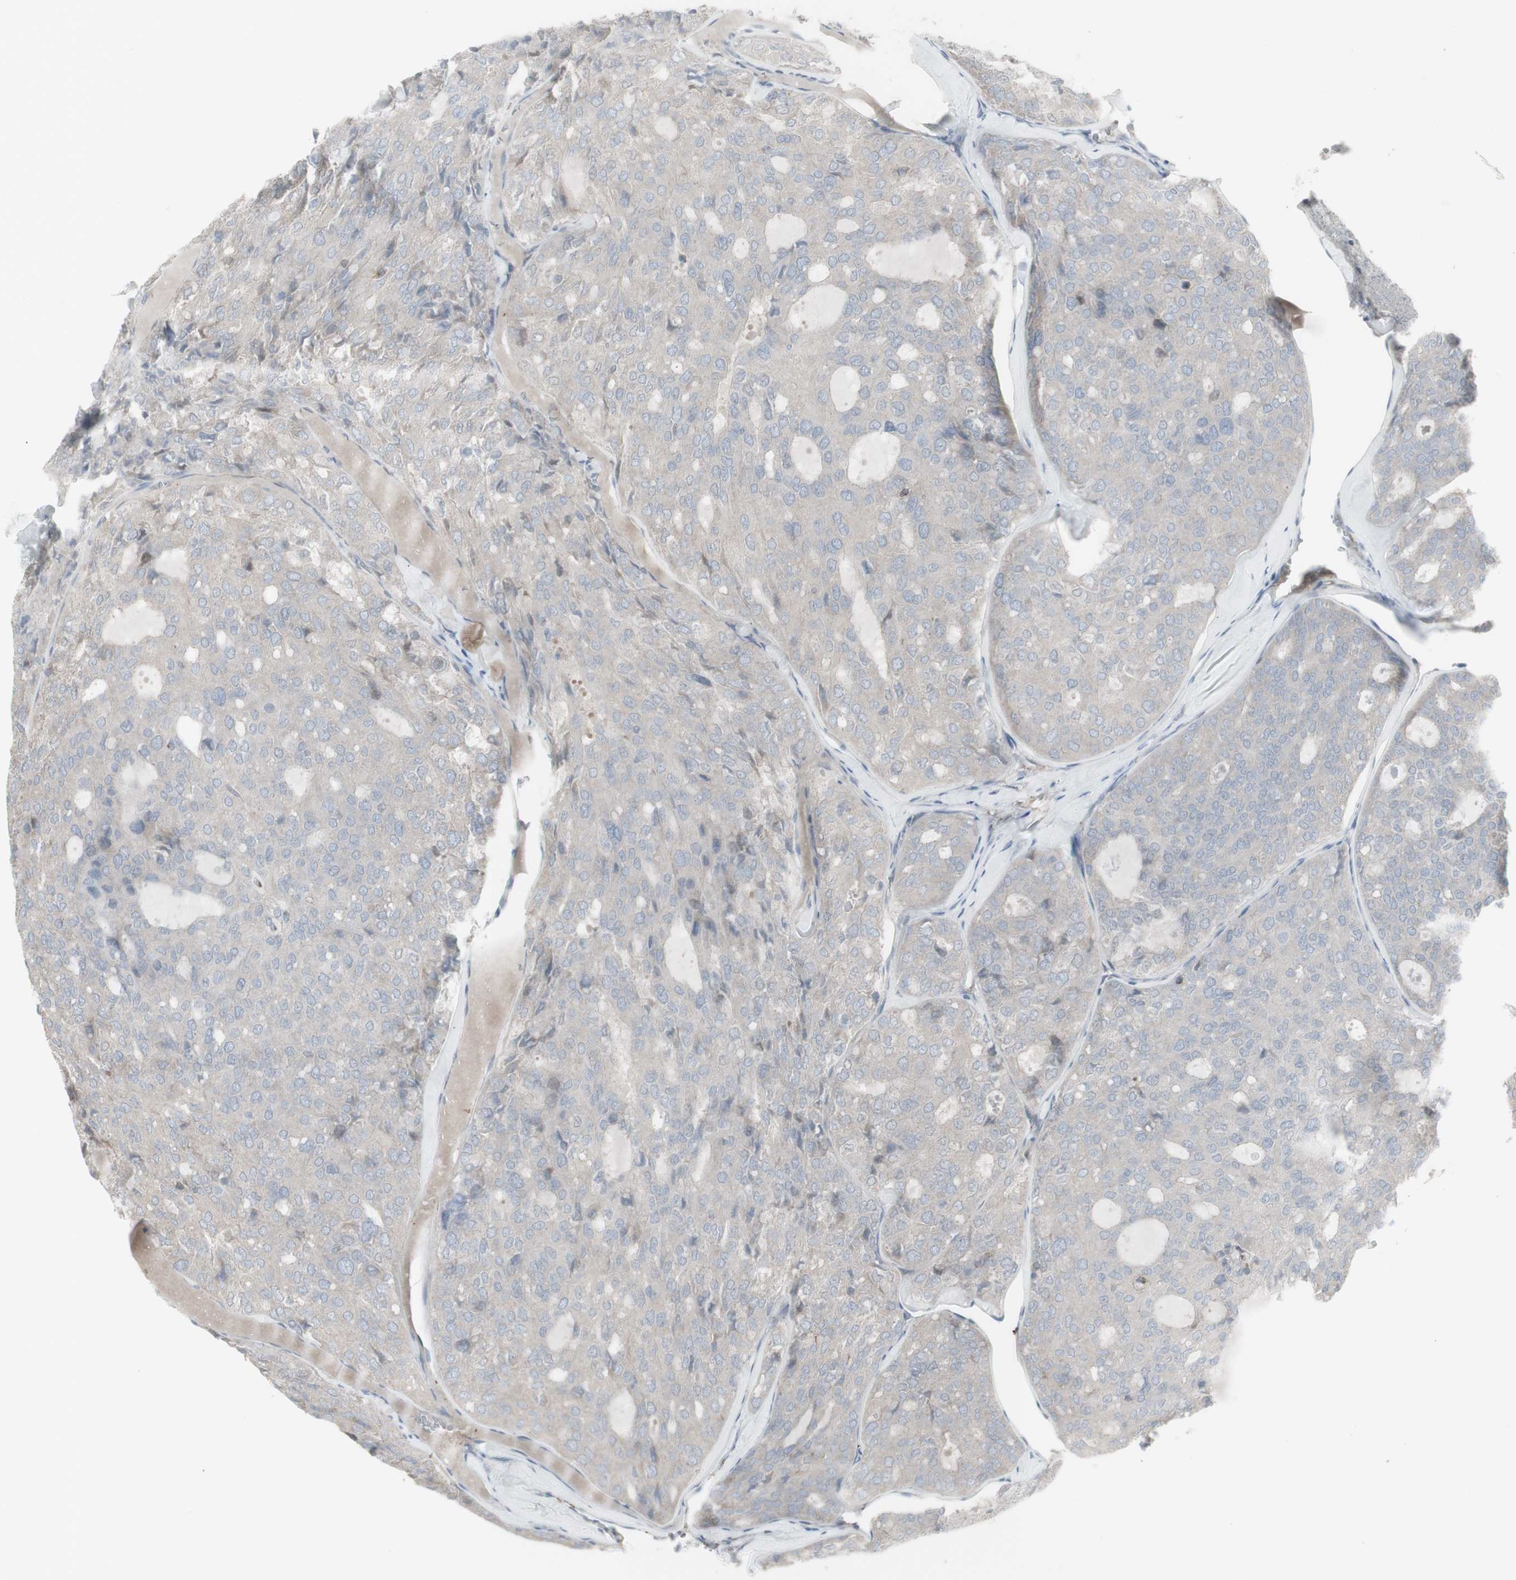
{"staining": {"intensity": "negative", "quantity": "none", "location": "none"}, "tissue": "thyroid cancer", "cell_type": "Tumor cells", "image_type": "cancer", "snomed": [{"axis": "morphology", "description": "Follicular adenoma carcinoma, NOS"}, {"axis": "topography", "description": "Thyroid gland"}], "caption": "A photomicrograph of thyroid cancer stained for a protein displays no brown staining in tumor cells.", "gene": "GALNT6", "patient": {"sex": "male", "age": 75}}